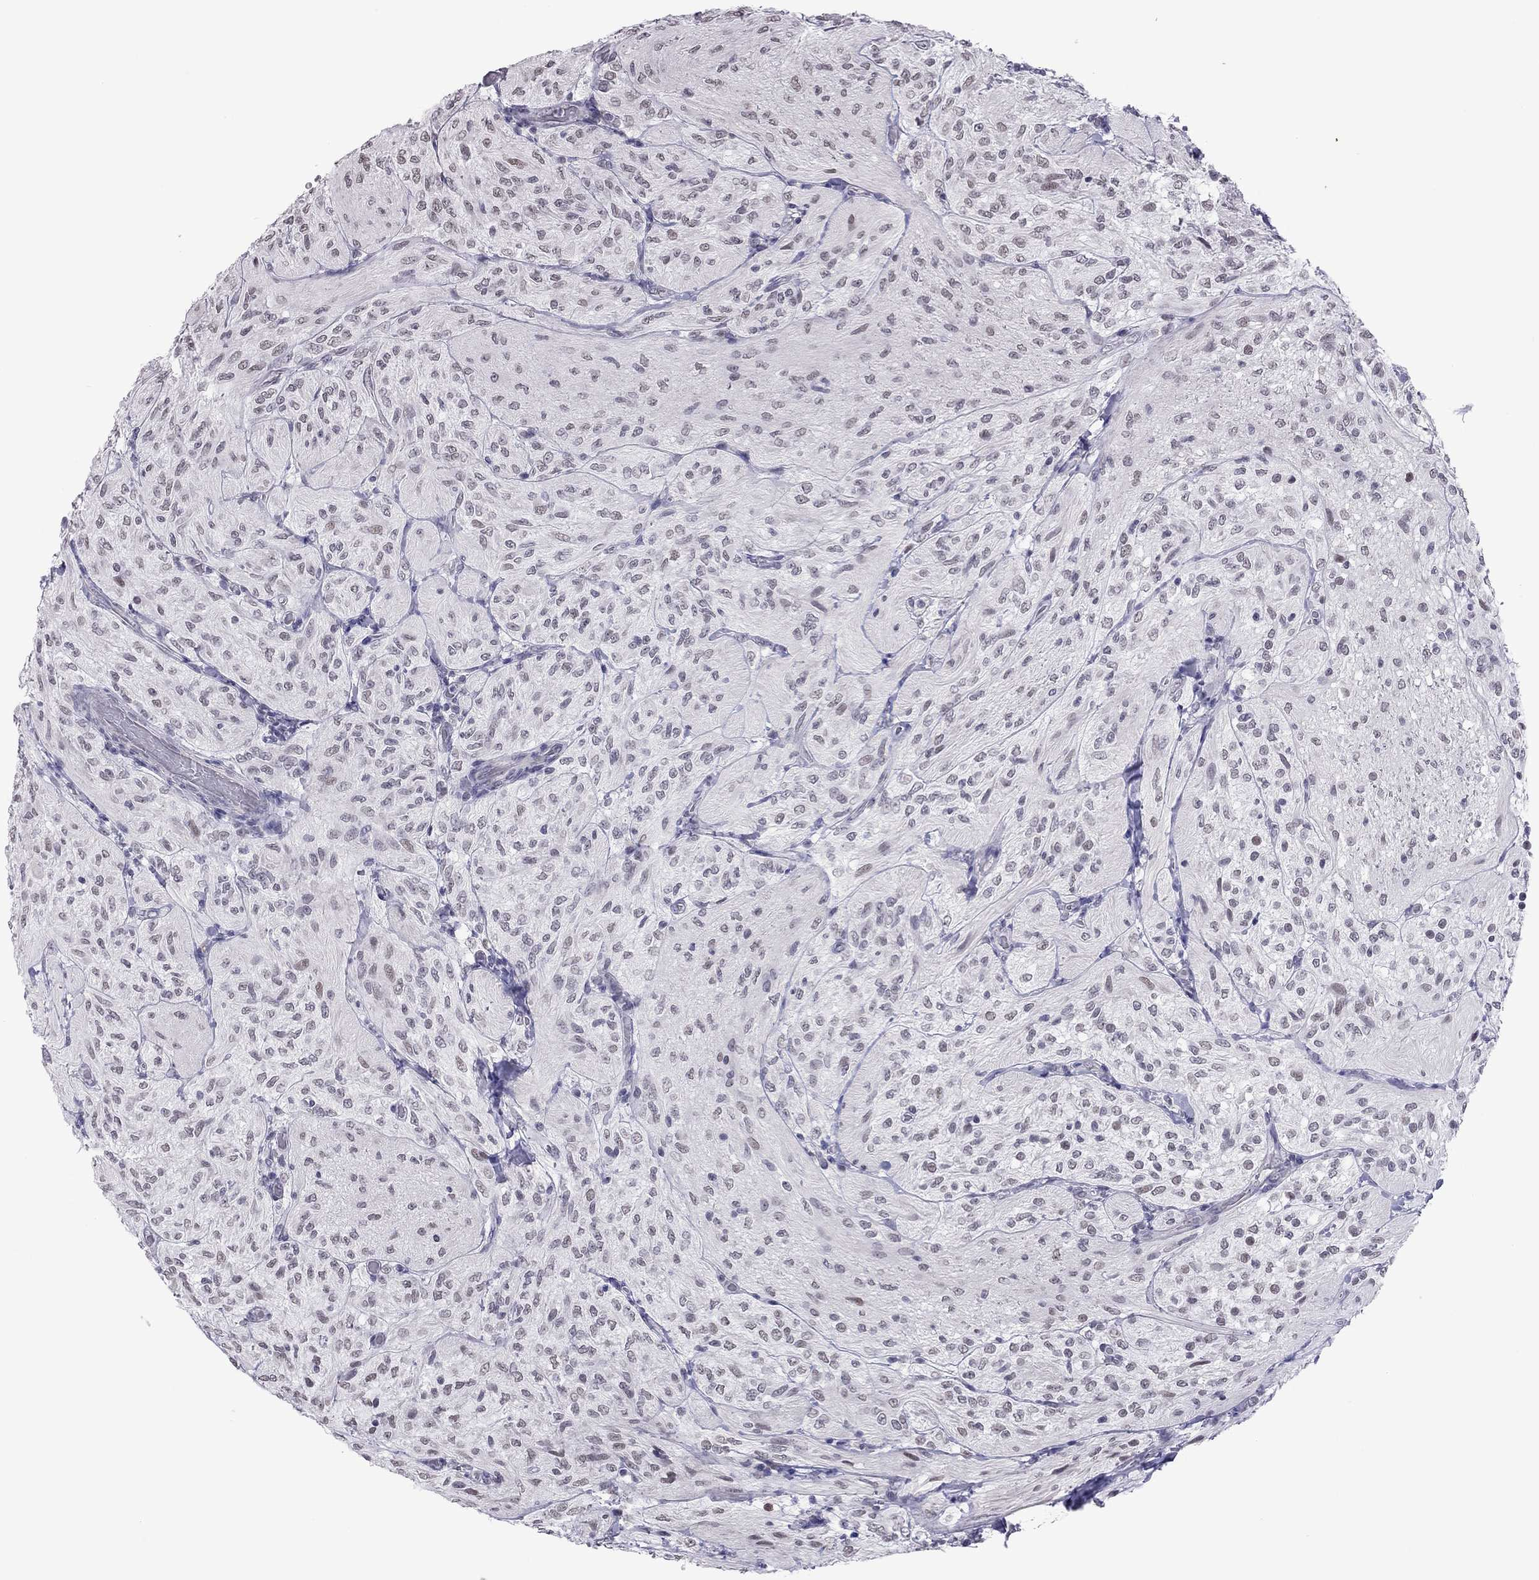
{"staining": {"intensity": "moderate", "quantity": "<25%", "location": "nuclear"}, "tissue": "glioma", "cell_type": "Tumor cells", "image_type": "cancer", "snomed": [{"axis": "morphology", "description": "Glioma, malignant, Low grade"}, {"axis": "topography", "description": "Brain"}], "caption": "Glioma was stained to show a protein in brown. There is low levels of moderate nuclear positivity in about <25% of tumor cells.", "gene": "PPP1R3A", "patient": {"sex": "male", "age": 3}}